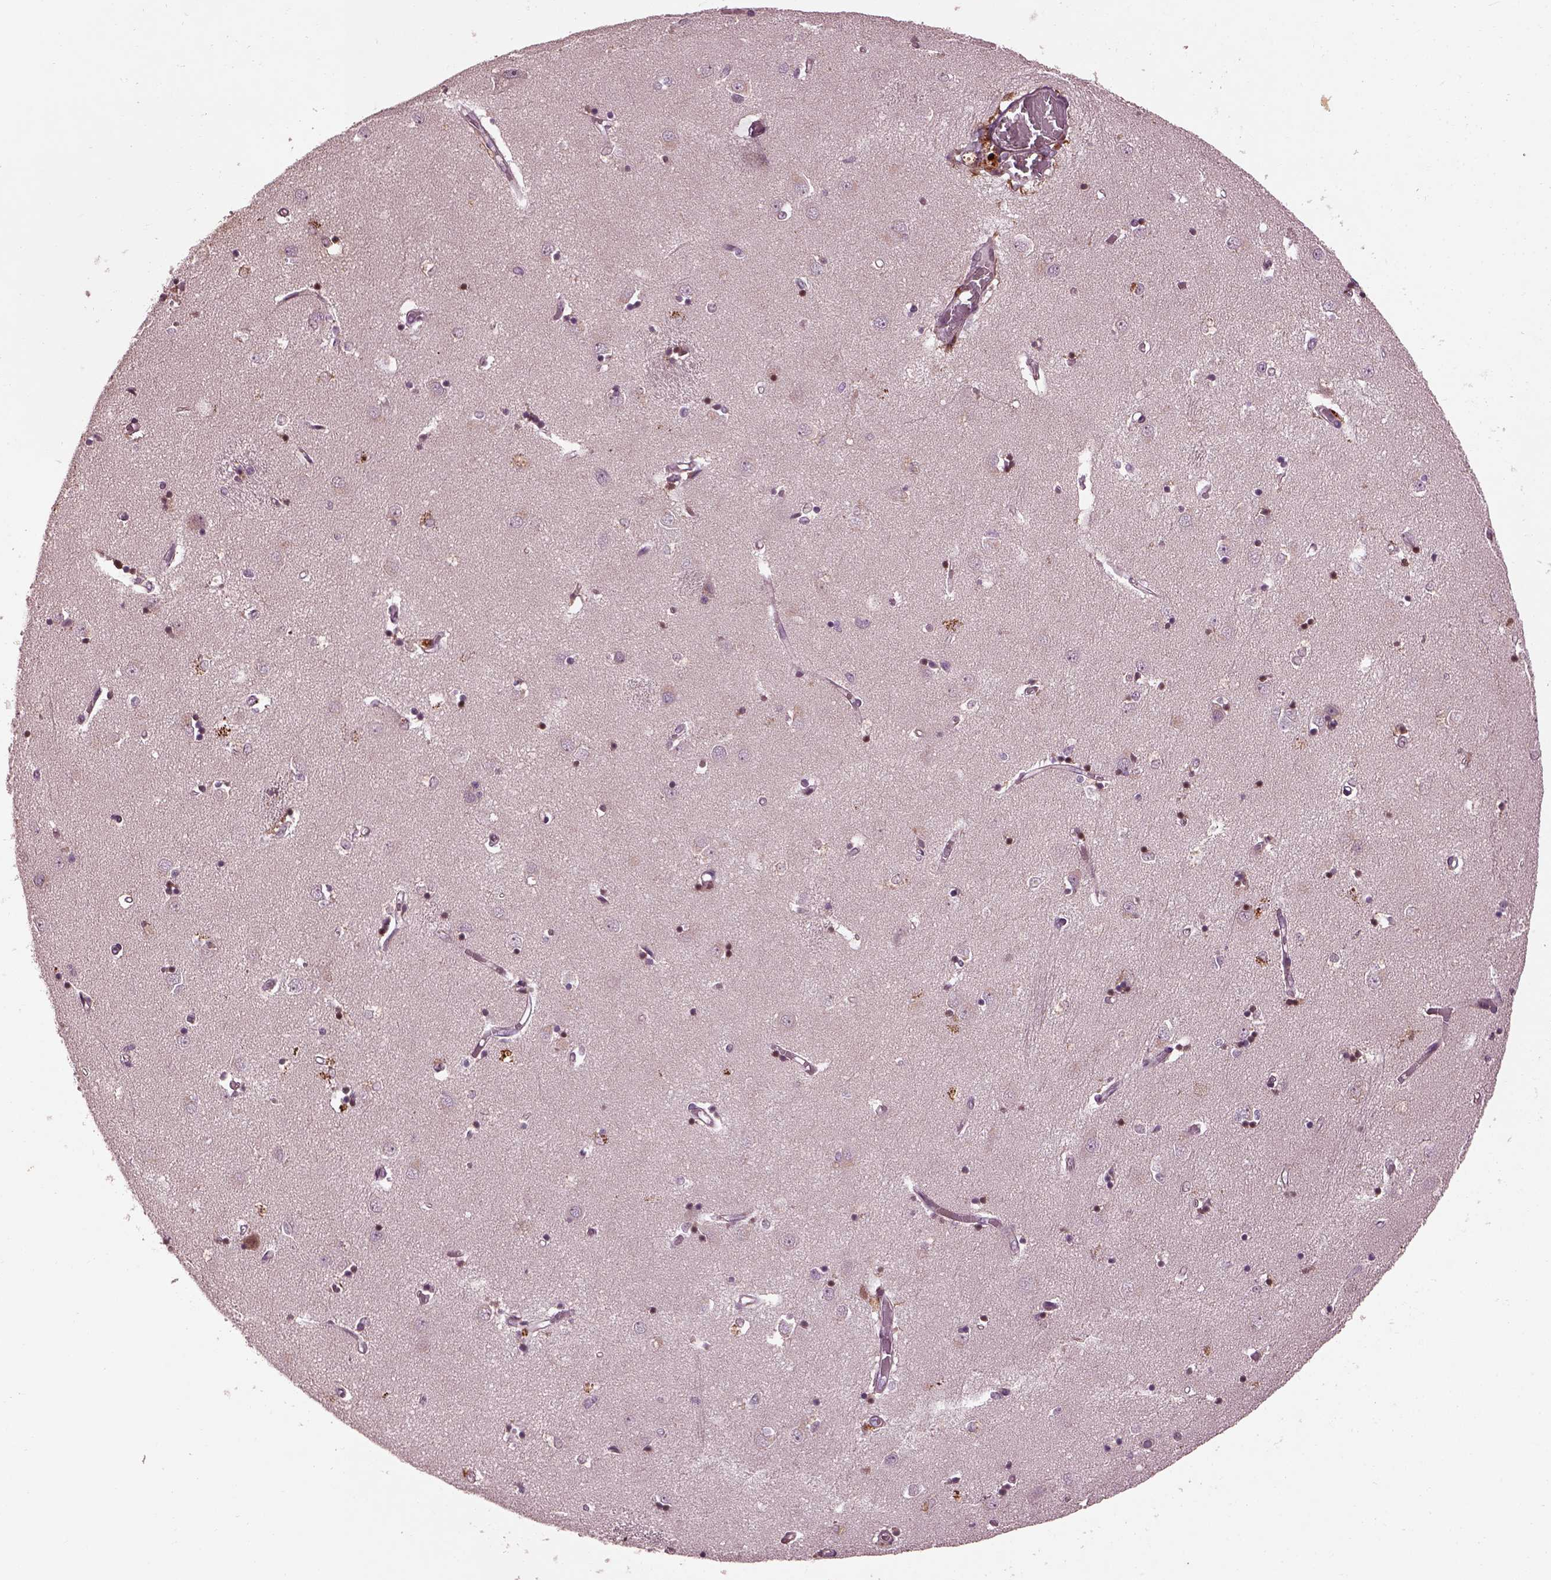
{"staining": {"intensity": "negative", "quantity": "none", "location": "none"}, "tissue": "caudate", "cell_type": "Glial cells", "image_type": "normal", "snomed": [{"axis": "morphology", "description": "Normal tissue, NOS"}, {"axis": "topography", "description": "Lateral ventricle wall"}], "caption": "High power microscopy image of an IHC histopathology image of normal caudate, revealing no significant staining in glial cells.", "gene": "EFEMP1", "patient": {"sex": "male", "age": 54}}